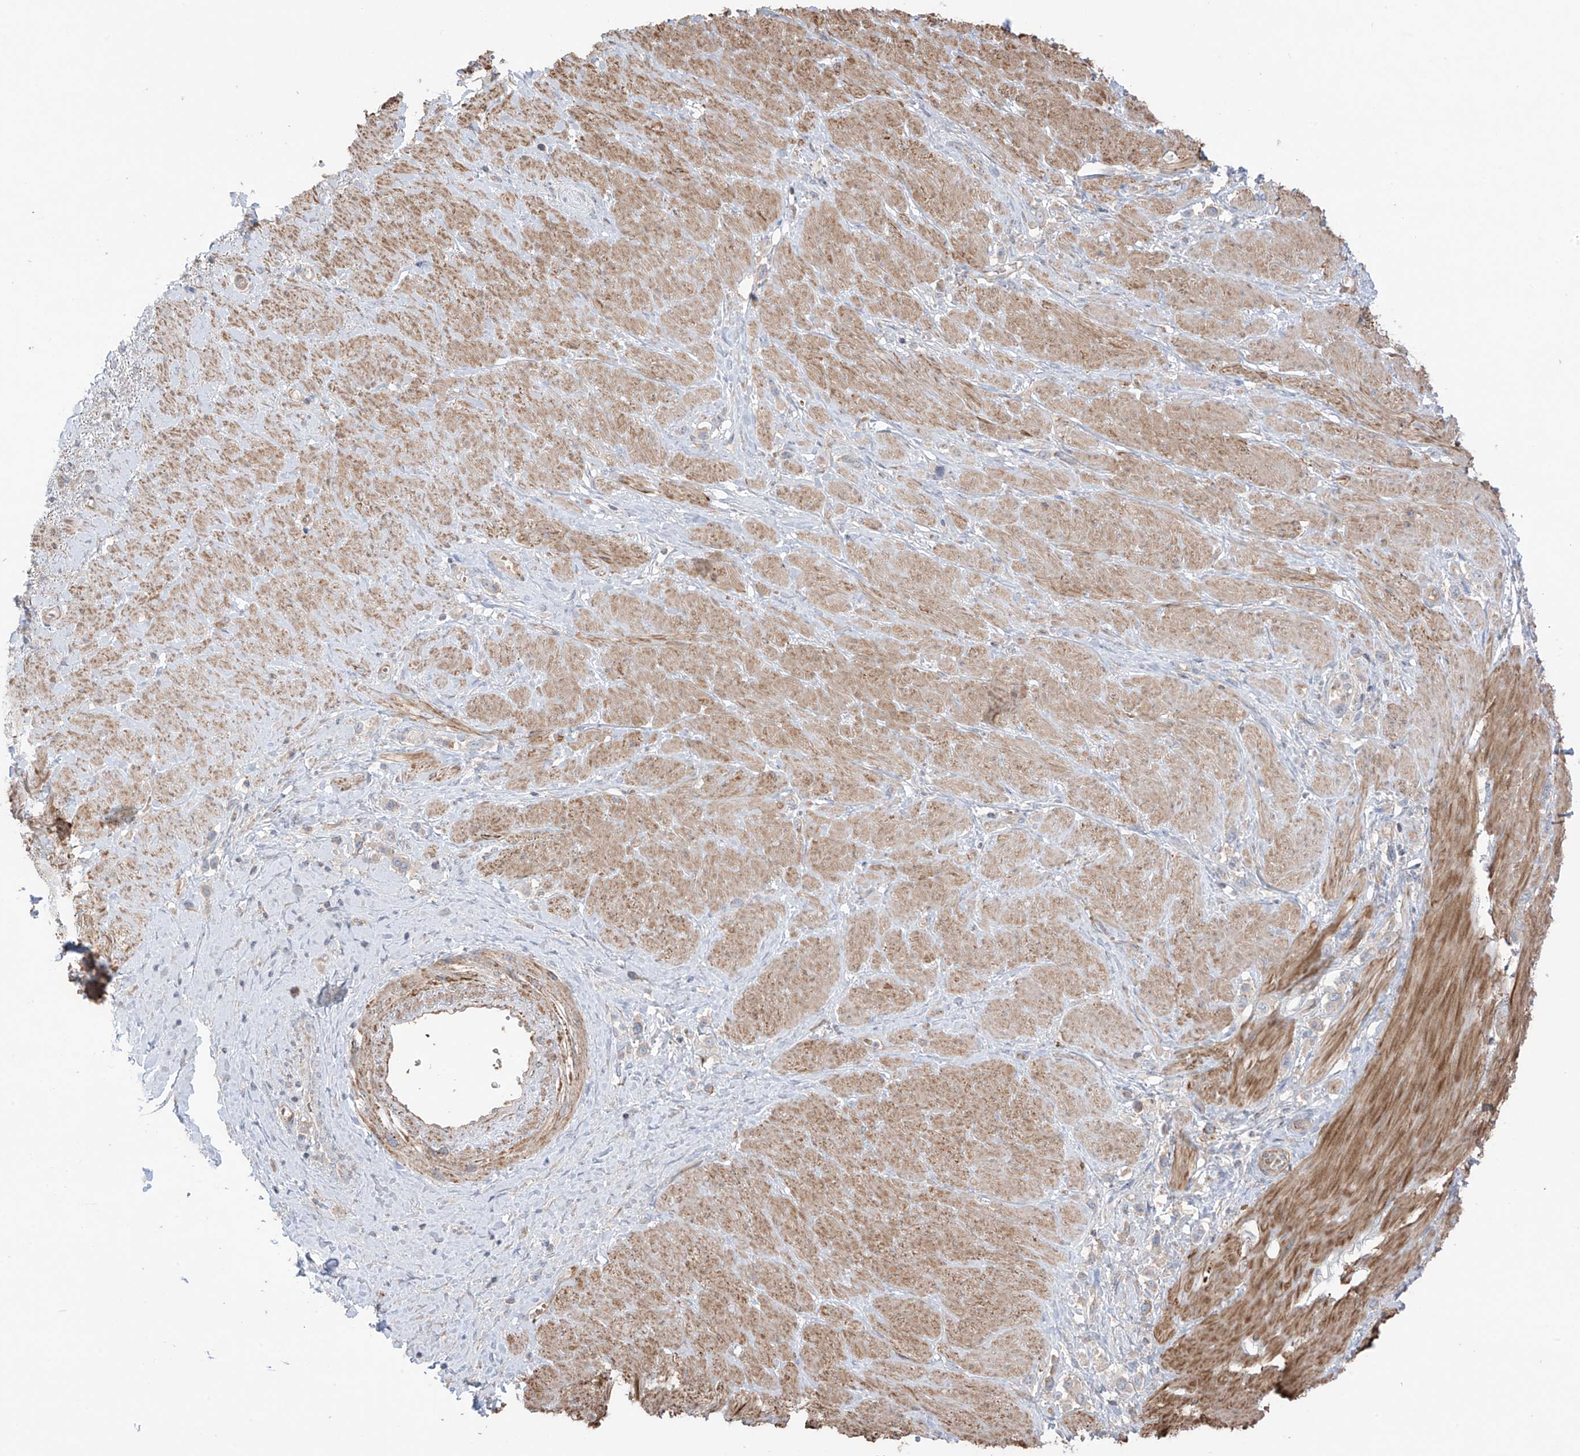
{"staining": {"intensity": "weak", "quantity": ">75%", "location": "cytoplasmic/membranous"}, "tissue": "stomach cancer", "cell_type": "Tumor cells", "image_type": "cancer", "snomed": [{"axis": "morphology", "description": "Adenocarcinoma, NOS"}, {"axis": "topography", "description": "Stomach"}], "caption": "This histopathology image shows immunohistochemistry (IHC) staining of stomach adenocarcinoma, with low weak cytoplasmic/membranous staining in approximately >75% of tumor cells.", "gene": "TRMU", "patient": {"sex": "female", "age": 65}}